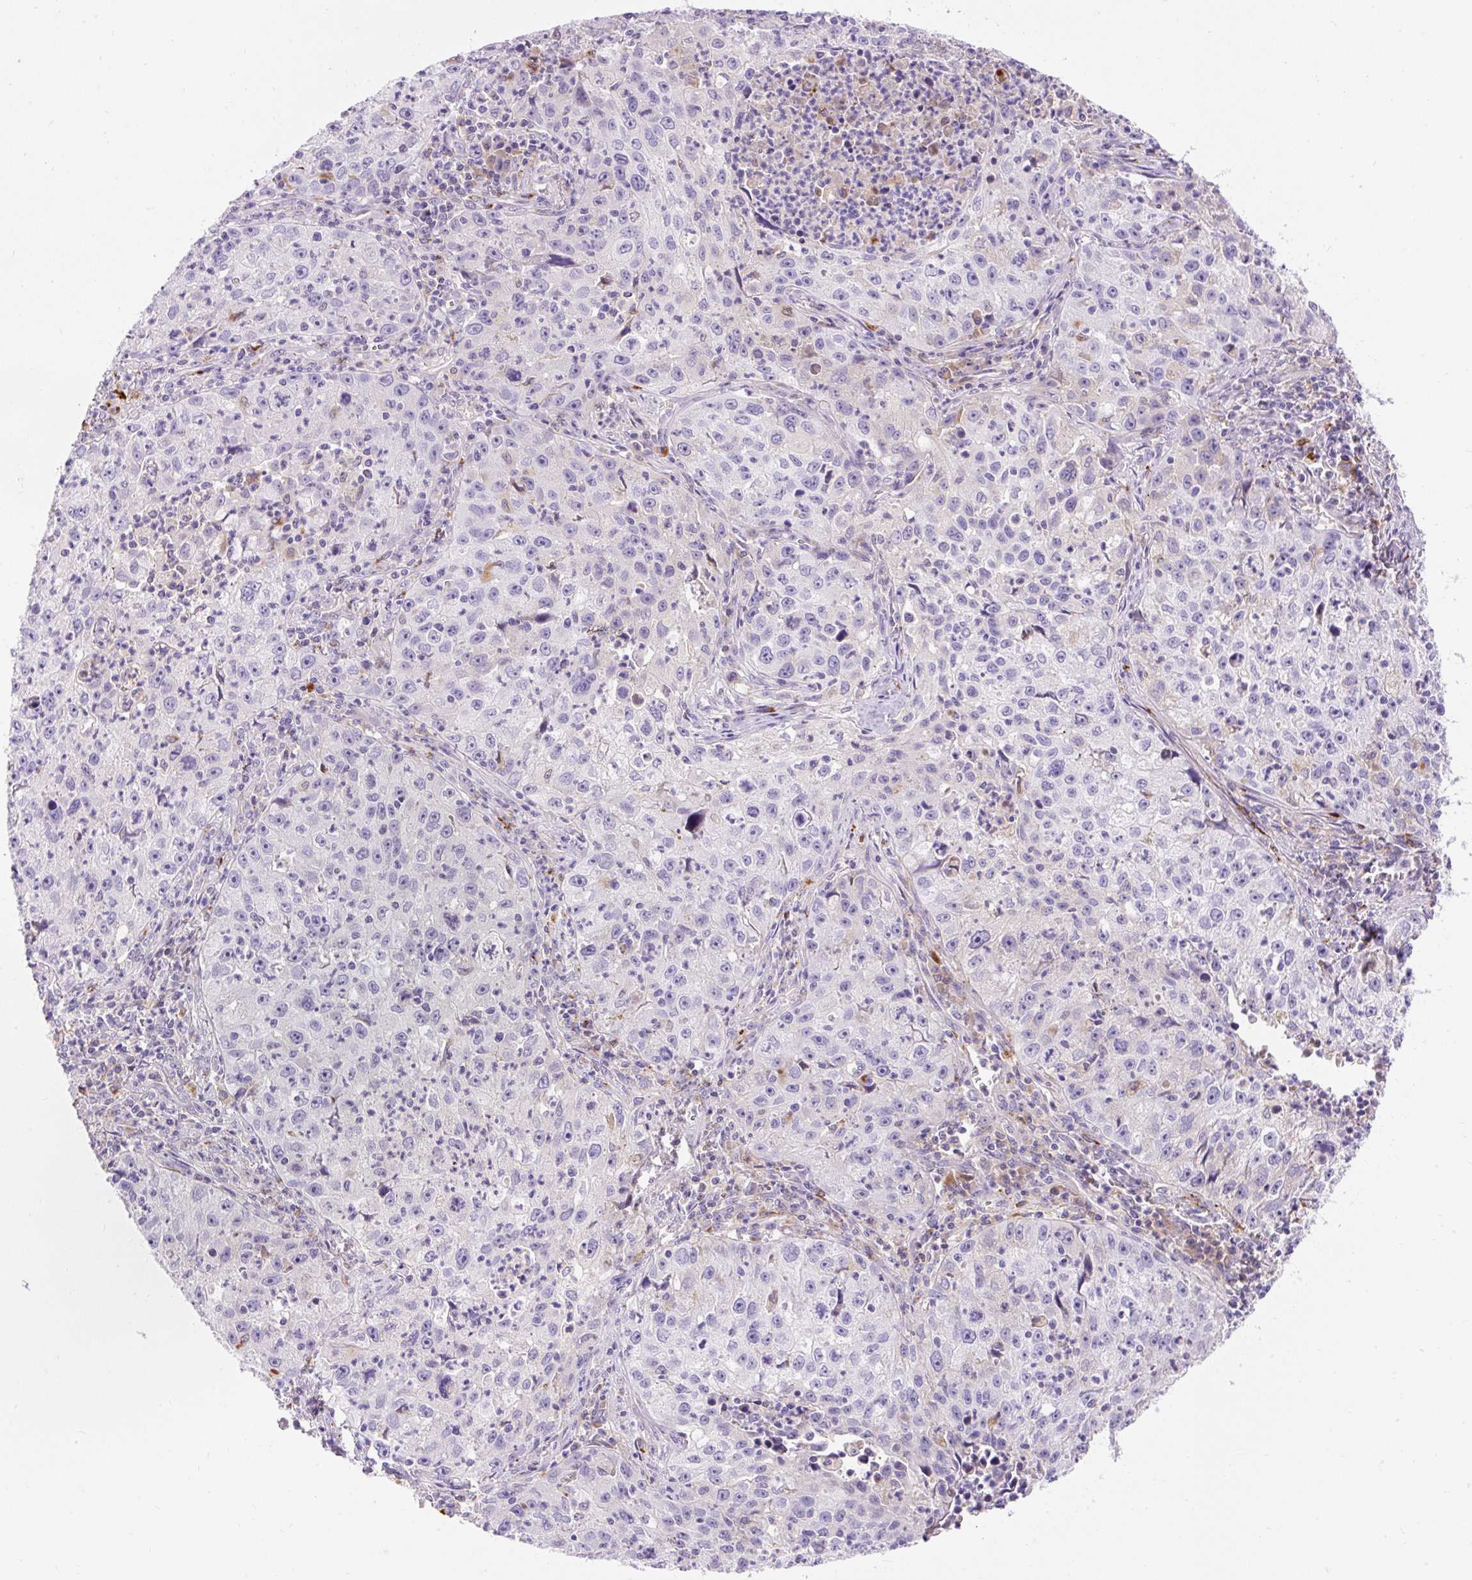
{"staining": {"intensity": "negative", "quantity": "none", "location": "none"}, "tissue": "lung cancer", "cell_type": "Tumor cells", "image_type": "cancer", "snomed": [{"axis": "morphology", "description": "Squamous cell carcinoma, NOS"}, {"axis": "topography", "description": "Lung"}], "caption": "IHC micrograph of human squamous cell carcinoma (lung) stained for a protein (brown), which demonstrates no positivity in tumor cells.", "gene": "TMEM150C", "patient": {"sex": "male", "age": 71}}